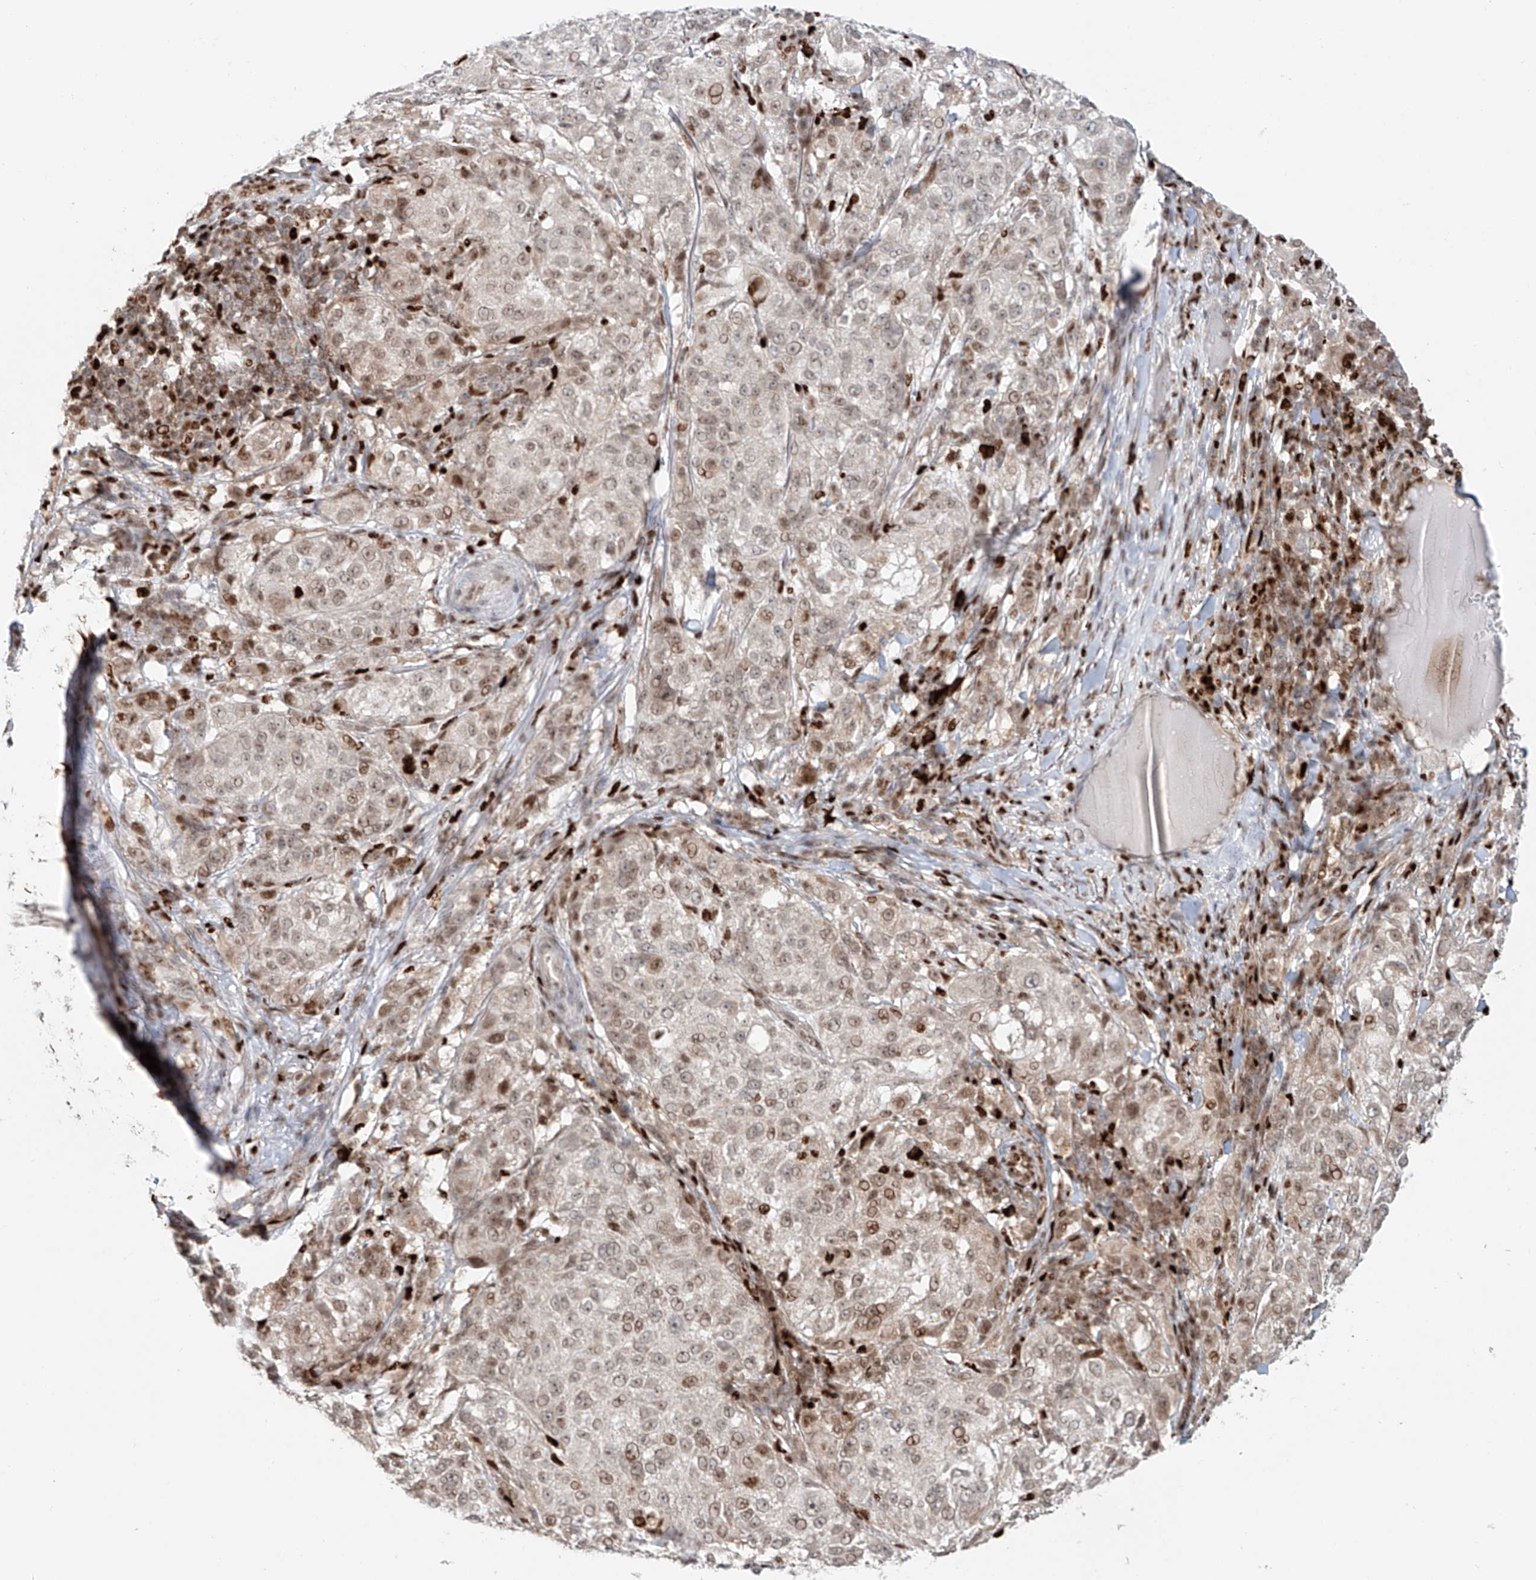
{"staining": {"intensity": "moderate", "quantity": "<25%", "location": "nuclear"}, "tissue": "melanoma", "cell_type": "Tumor cells", "image_type": "cancer", "snomed": [{"axis": "morphology", "description": "Necrosis, NOS"}, {"axis": "morphology", "description": "Malignant melanoma, NOS"}, {"axis": "topography", "description": "Skin"}], "caption": "Brown immunohistochemical staining in human melanoma displays moderate nuclear positivity in approximately <25% of tumor cells. The staining was performed using DAB, with brown indicating positive protein expression. Nuclei are stained blue with hematoxylin.", "gene": "DZIP1L", "patient": {"sex": "female", "age": 87}}